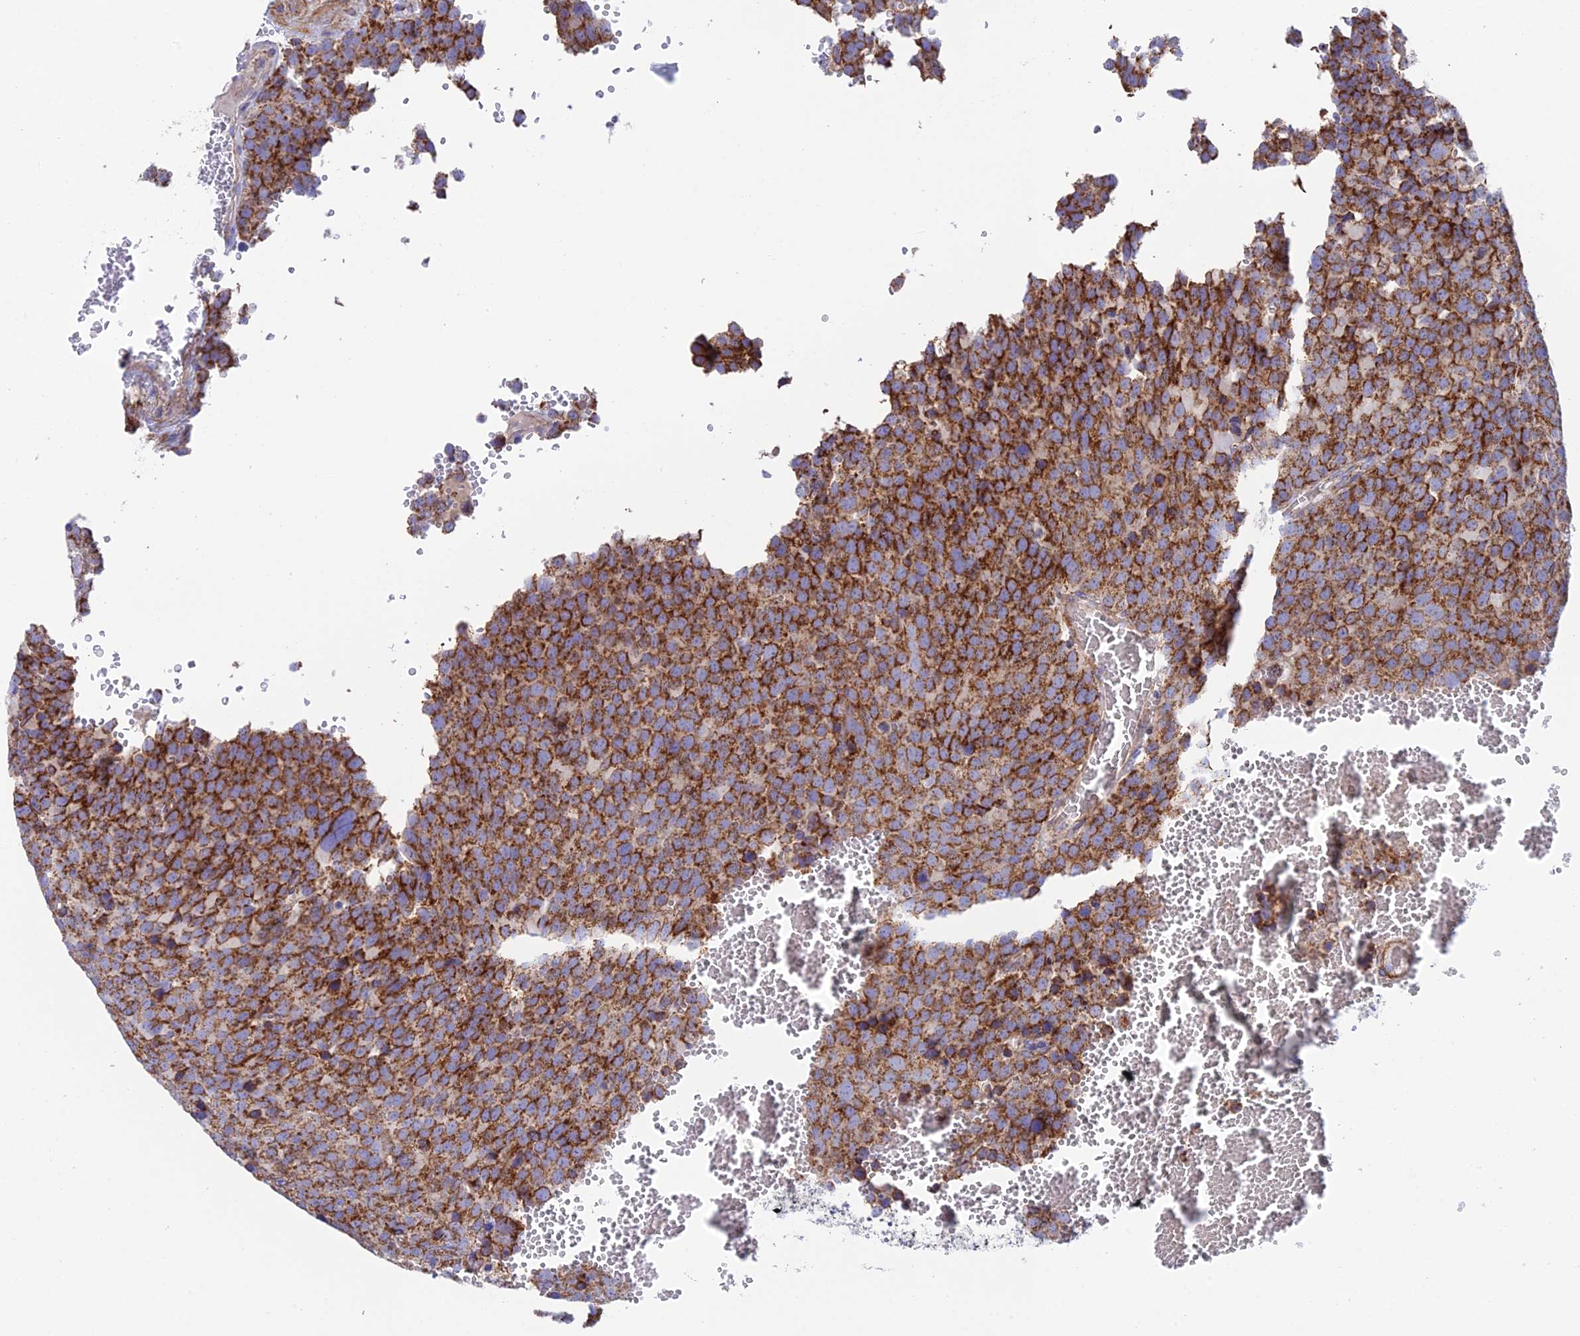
{"staining": {"intensity": "strong", "quantity": ">75%", "location": "cytoplasmic/membranous"}, "tissue": "testis cancer", "cell_type": "Tumor cells", "image_type": "cancer", "snomed": [{"axis": "morphology", "description": "Seminoma, NOS"}, {"axis": "topography", "description": "Testis"}], "caption": "A micrograph showing strong cytoplasmic/membranous expression in about >75% of tumor cells in testis cancer (seminoma), as visualized by brown immunohistochemical staining.", "gene": "CSPG4", "patient": {"sex": "male", "age": 71}}